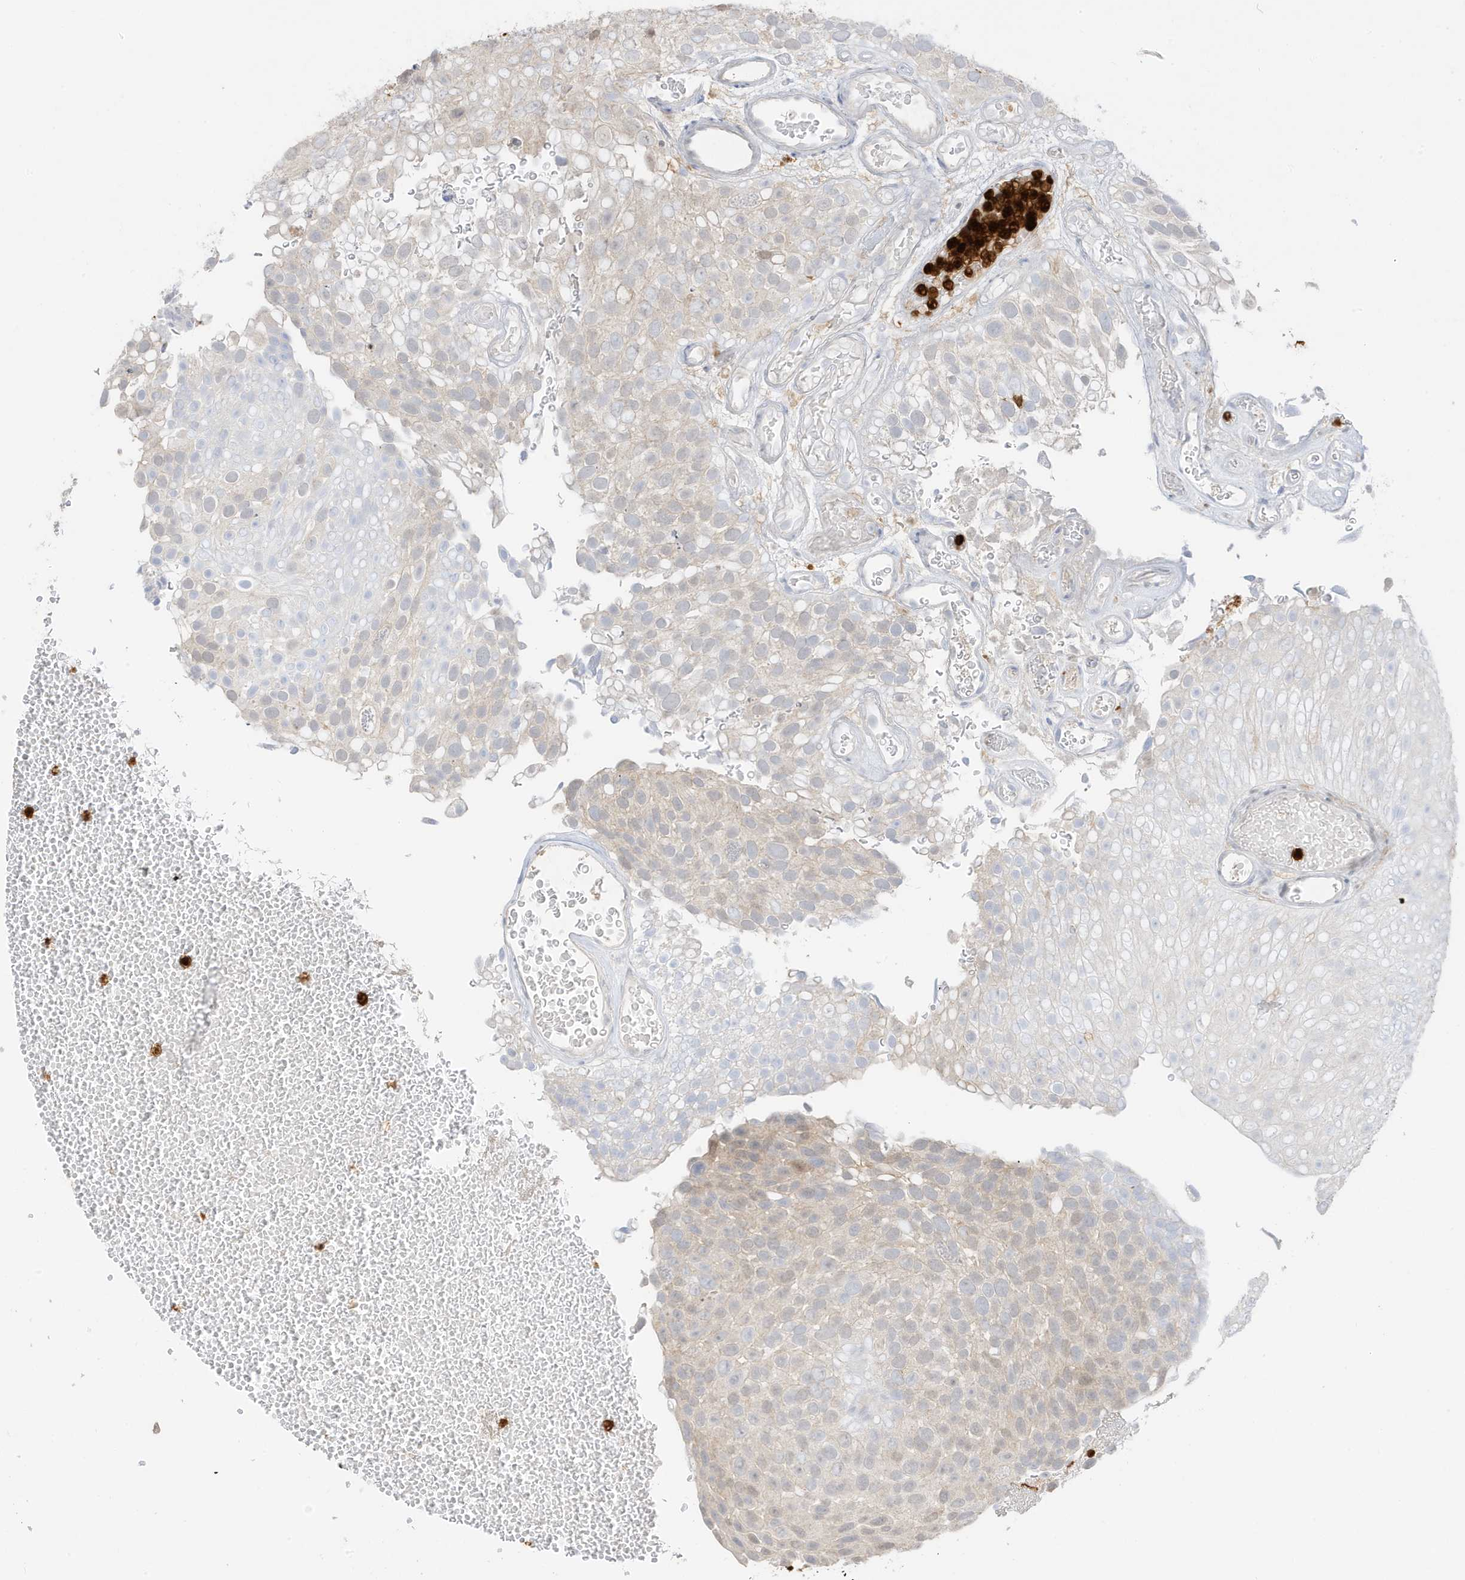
{"staining": {"intensity": "negative", "quantity": "none", "location": "none"}, "tissue": "urothelial cancer", "cell_type": "Tumor cells", "image_type": "cancer", "snomed": [{"axis": "morphology", "description": "Urothelial carcinoma, Low grade"}, {"axis": "topography", "description": "Urinary bladder"}], "caption": "Immunohistochemical staining of urothelial cancer reveals no significant expression in tumor cells.", "gene": "GCA", "patient": {"sex": "male", "age": 78}}